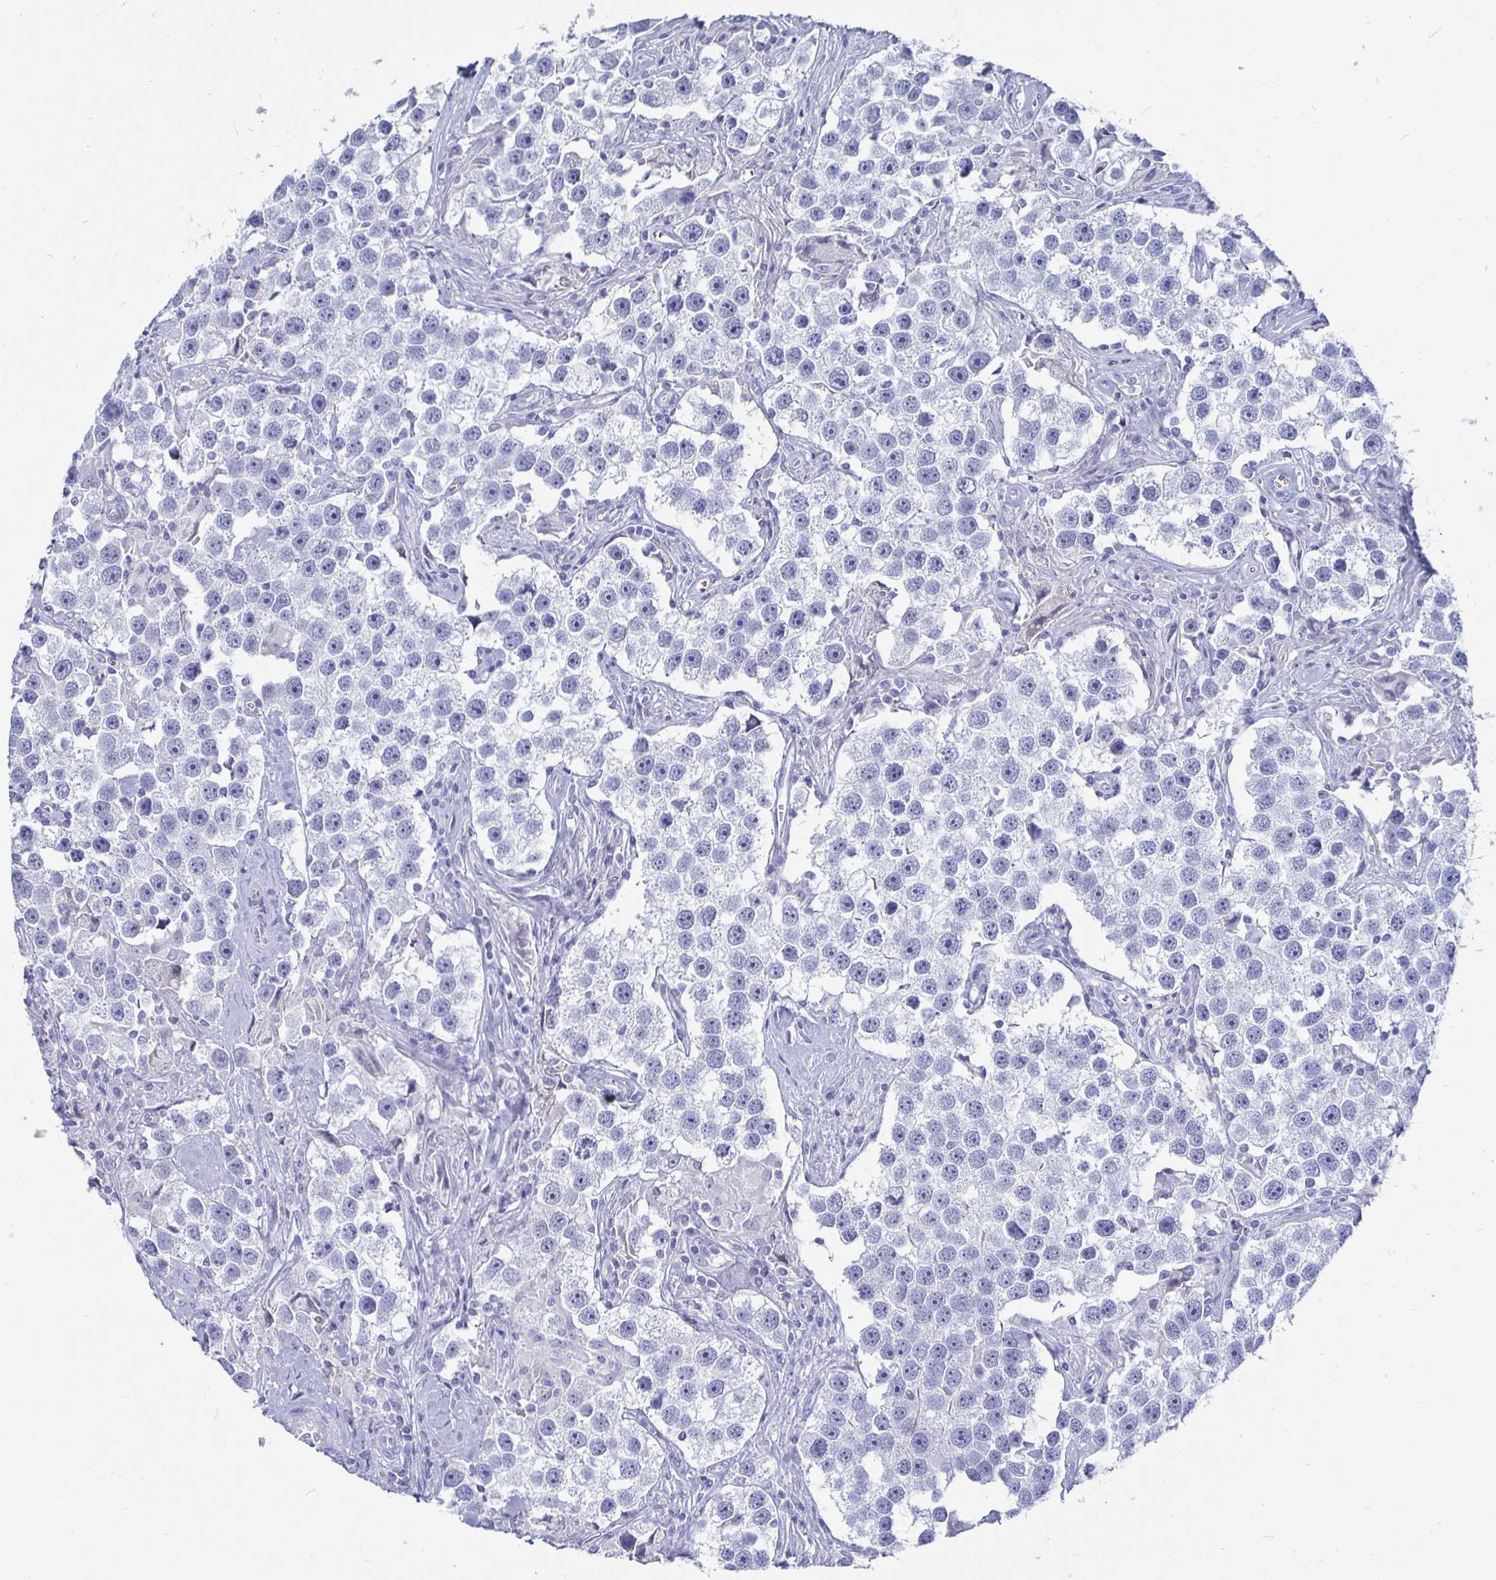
{"staining": {"intensity": "negative", "quantity": "none", "location": "none"}, "tissue": "testis cancer", "cell_type": "Tumor cells", "image_type": "cancer", "snomed": [{"axis": "morphology", "description": "Seminoma, NOS"}, {"axis": "topography", "description": "Testis"}], "caption": "Immunohistochemical staining of human testis cancer (seminoma) demonstrates no significant staining in tumor cells.", "gene": "CA9", "patient": {"sex": "male", "age": 49}}